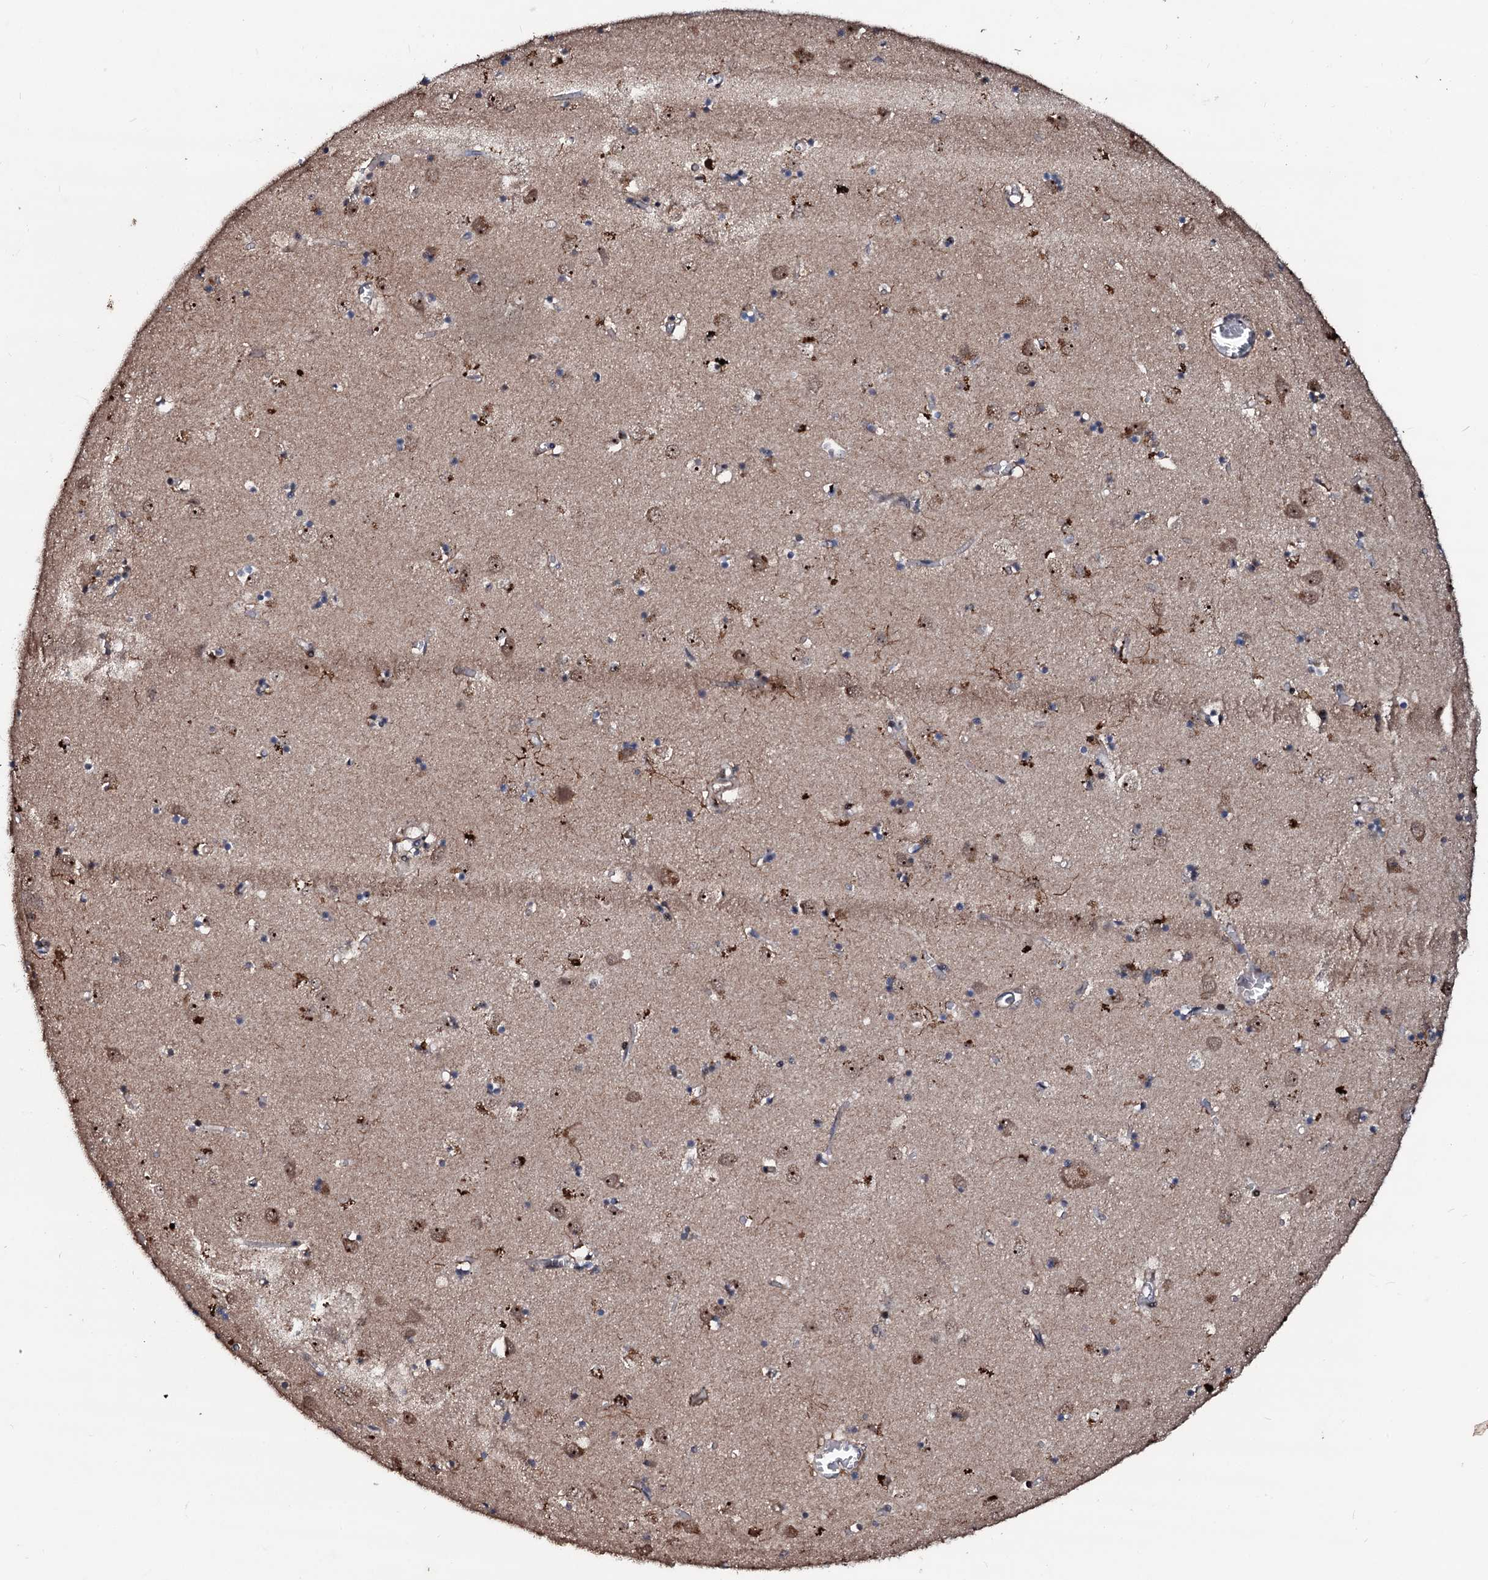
{"staining": {"intensity": "weak", "quantity": "25%-75%", "location": "cytoplasmic/membranous,nuclear"}, "tissue": "caudate", "cell_type": "Glial cells", "image_type": "normal", "snomed": [{"axis": "morphology", "description": "Normal tissue, NOS"}, {"axis": "topography", "description": "Lateral ventricle wall"}], "caption": "Immunohistochemical staining of unremarkable human caudate demonstrates 25%-75% levels of weak cytoplasmic/membranous,nuclear protein expression in approximately 25%-75% of glial cells.", "gene": "SUPT7L", "patient": {"sex": "male", "age": 70}}